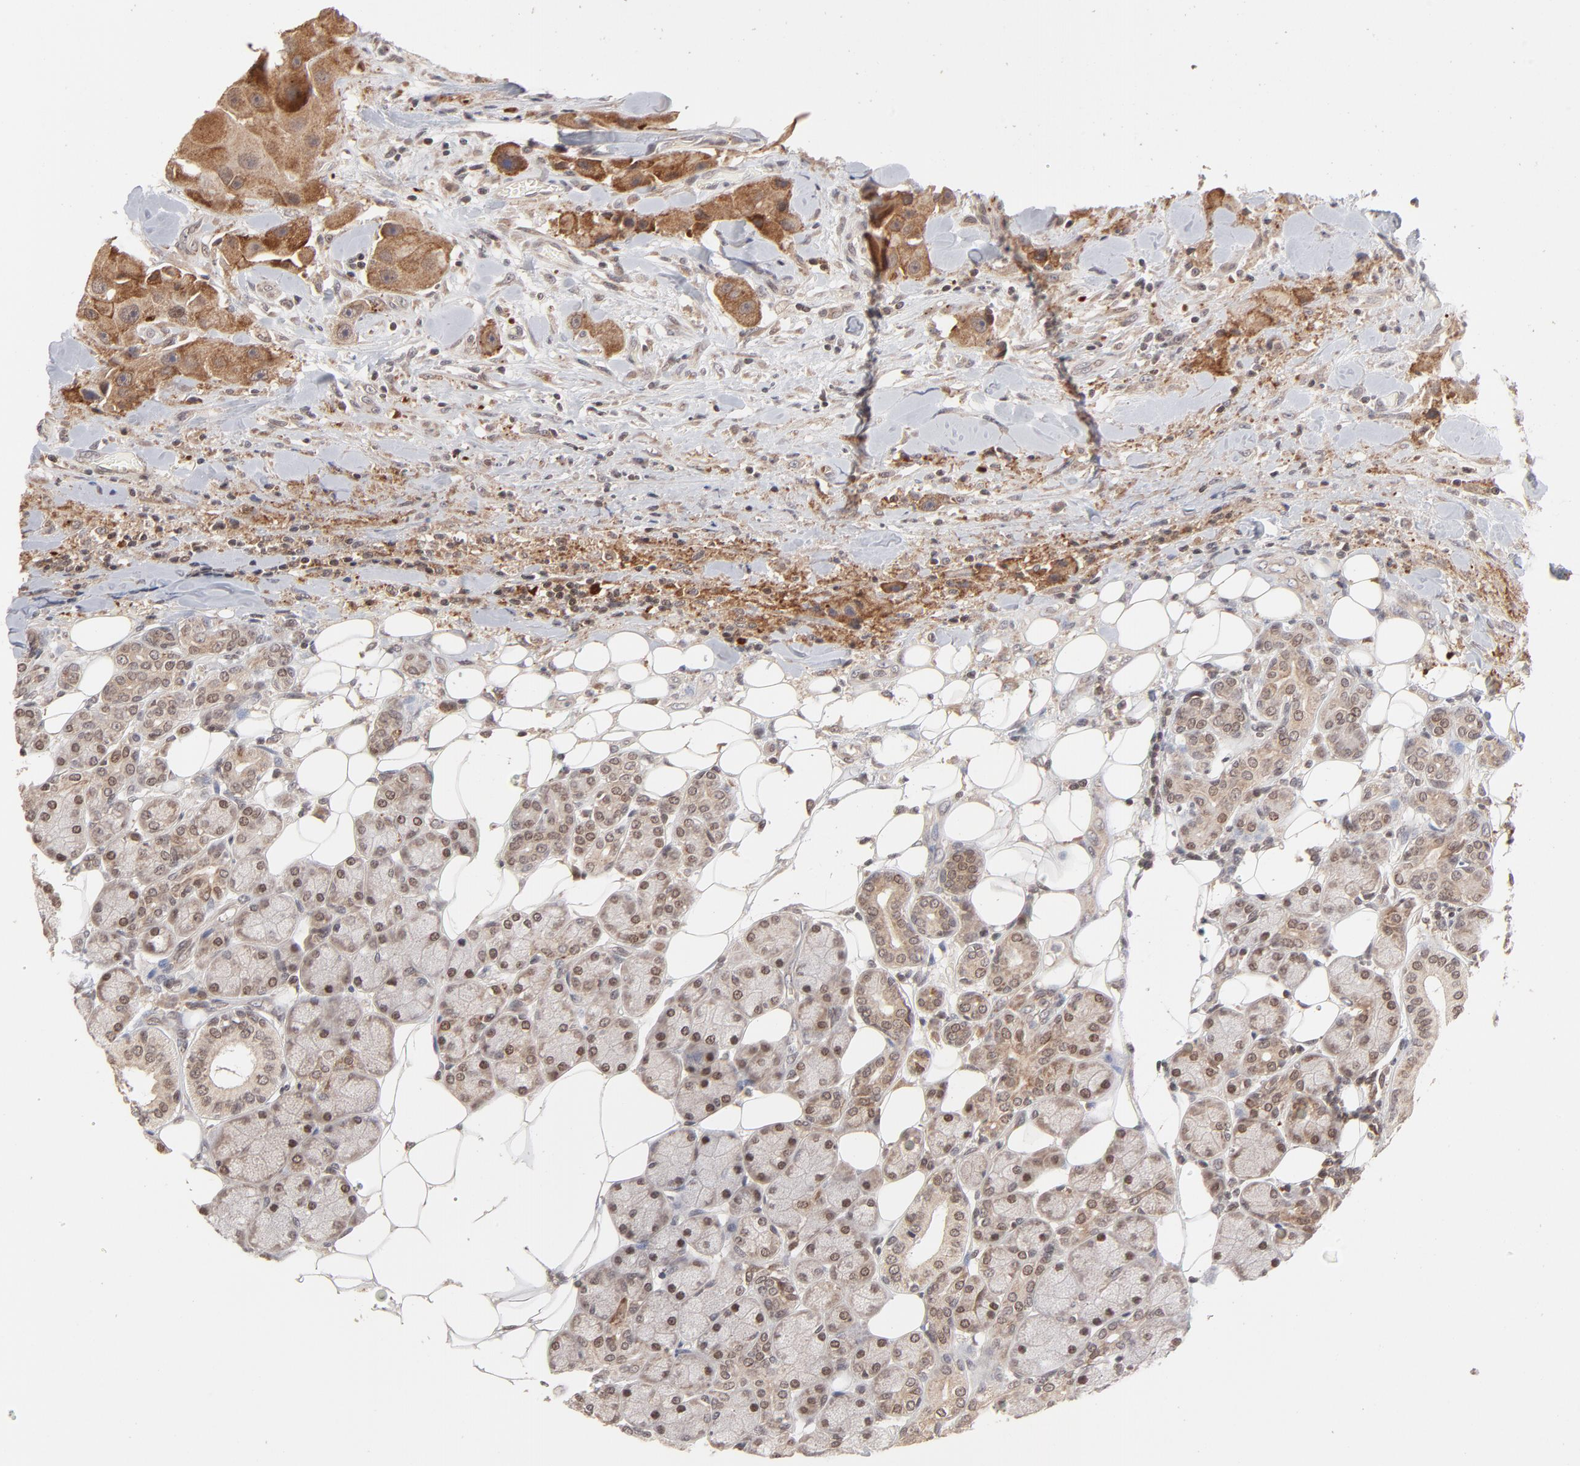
{"staining": {"intensity": "moderate", "quantity": ">75%", "location": "cytoplasmic/membranous"}, "tissue": "head and neck cancer", "cell_type": "Tumor cells", "image_type": "cancer", "snomed": [{"axis": "morphology", "description": "Normal tissue, NOS"}, {"axis": "morphology", "description": "Adenocarcinoma, NOS"}, {"axis": "topography", "description": "Salivary gland"}, {"axis": "topography", "description": "Head-Neck"}], "caption": "Protein staining reveals moderate cytoplasmic/membranous staining in approximately >75% of tumor cells in head and neck cancer. (DAB IHC with brightfield microscopy, high magnification).", "gene": "ARIH1", "patient": {"sex": "male", "age": 80}}